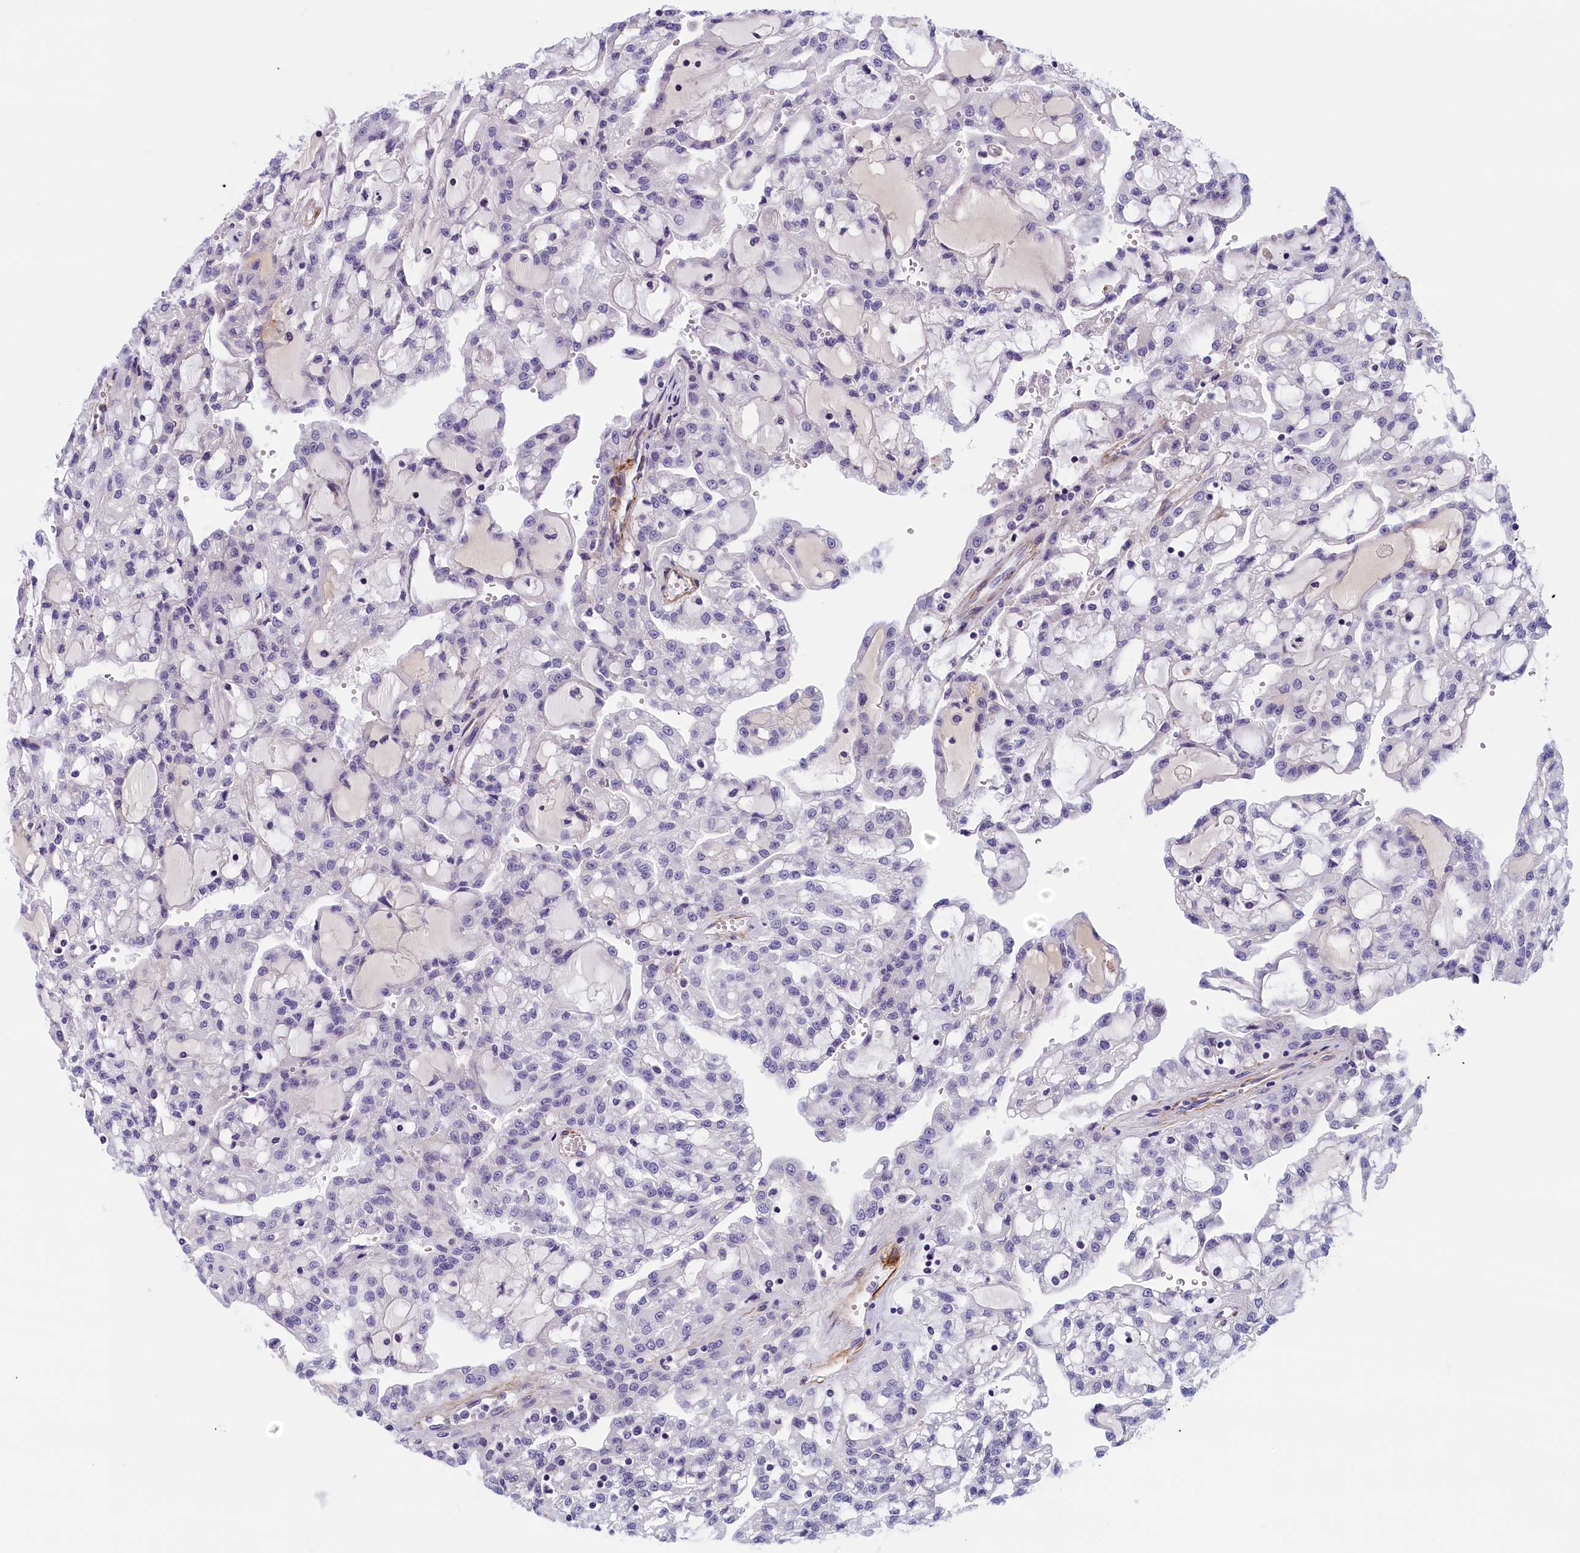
{"staining": {"intensity": "negative", "quantity": "none", "location": "none"}, "tissue": "renal cancer", "cell_type": "Tumor cells", "image_type": "cancer", "snomed": [{"axis": "morphology", "description": "Adenocarcinoma, NOS"}, {"axis": "topography", "description": "Kidney"}], "caption": "High magnification brightfield microscopy of renal cancer (adenocarcinoma) stained with DAB (brown) and counterstained with hematoxylin (blue): tumor cells show no significant expression.", "gene": "BCL2L13", "patient": {"sex": "male", "age": 63}}